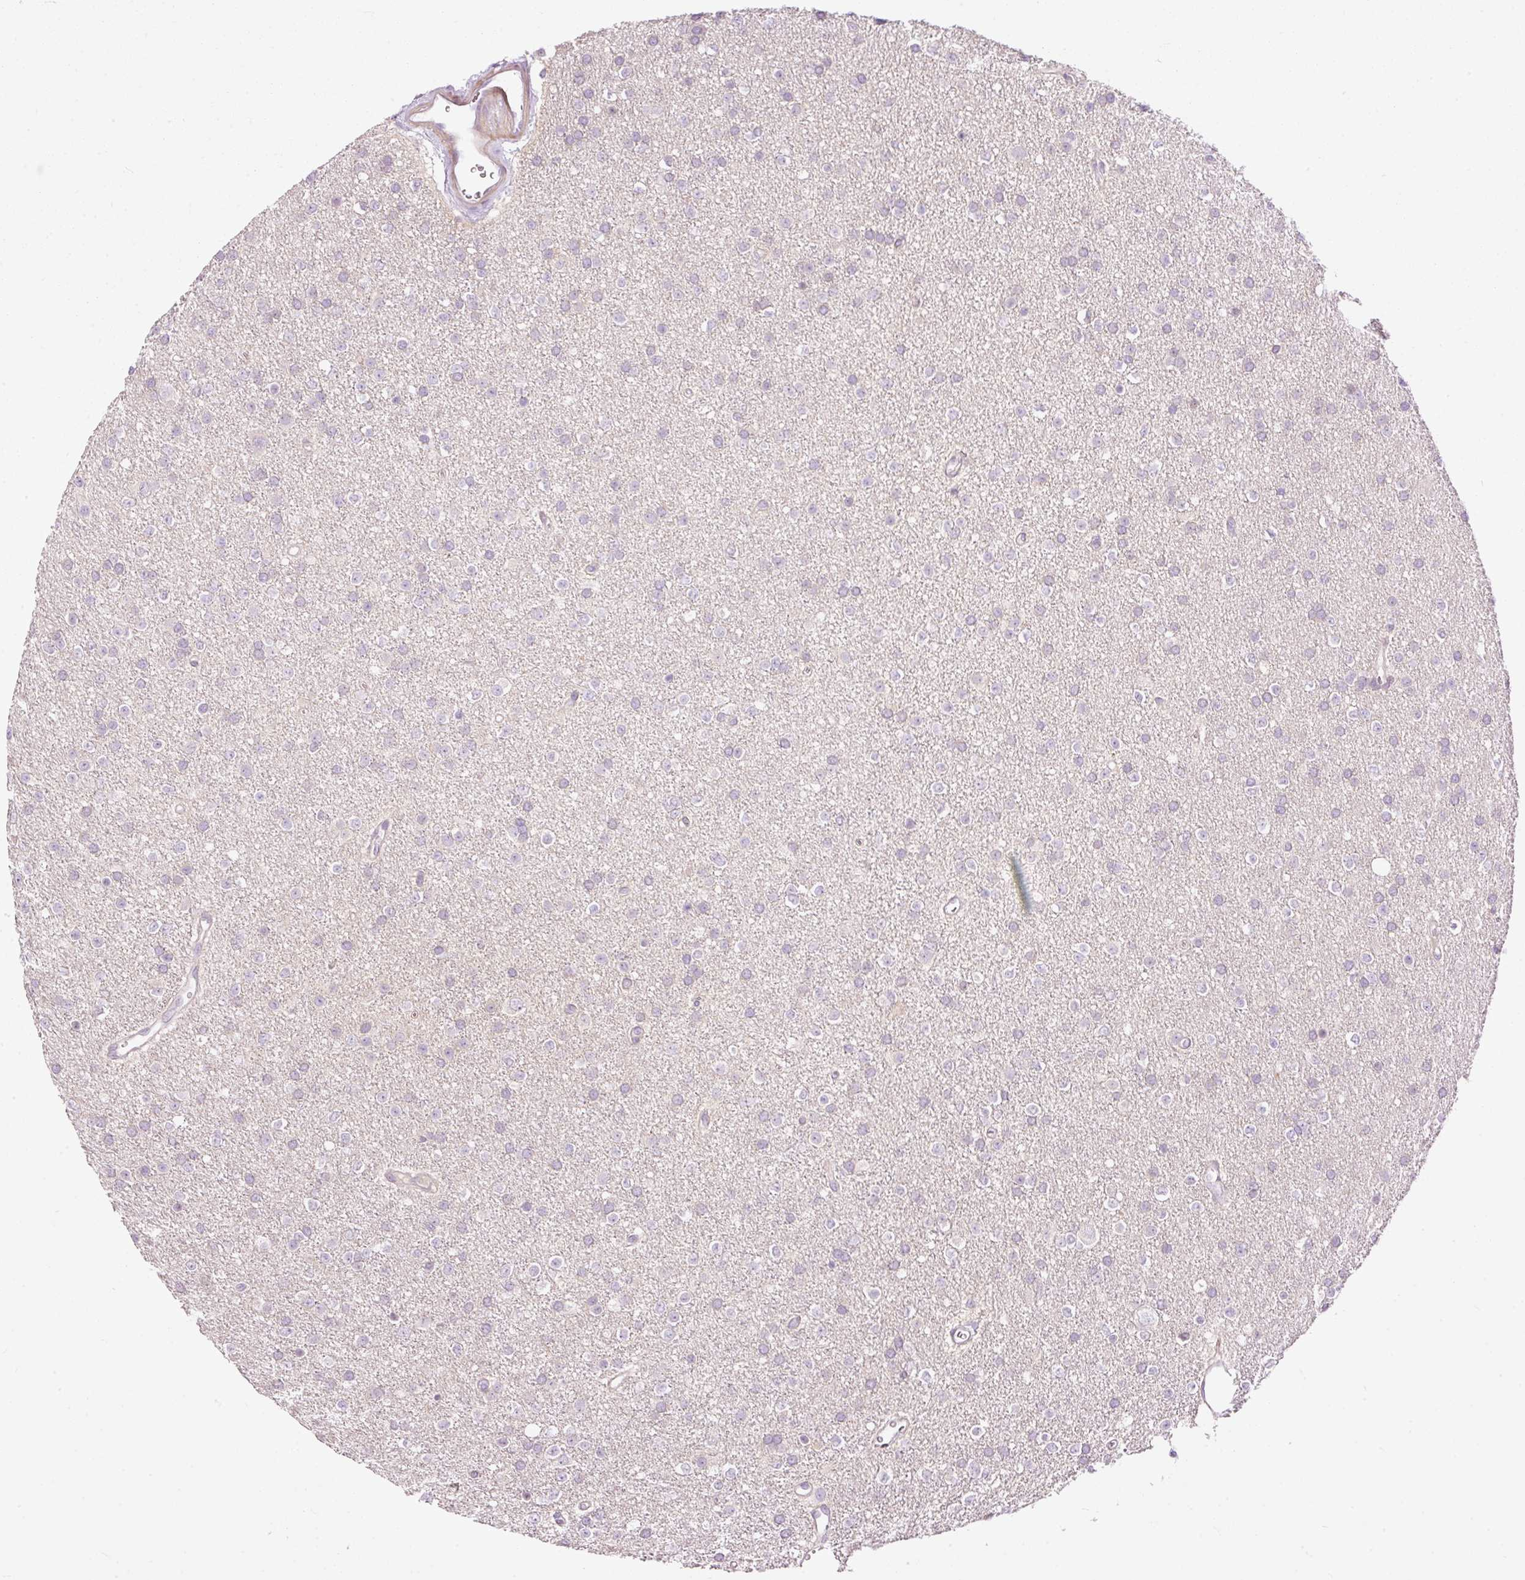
{"staining": {"intensity": "negative", "quantity": "none", "location": "none"}, "tissue": "glioma", "cell_type": "Tumor cells", "image_type": "cancer", "snomed": [{"axis": "morphology", "description": "Glioma, malignant, Low grade"}, {"axis": "topography", "description": "Brain"}], "caption": "Immunohistochemical staining of malignant low-grade glioma shows no significant expression in tumor cells.", "gene": "FCRL4", "patient": {"sex": "female", "age": 34}}